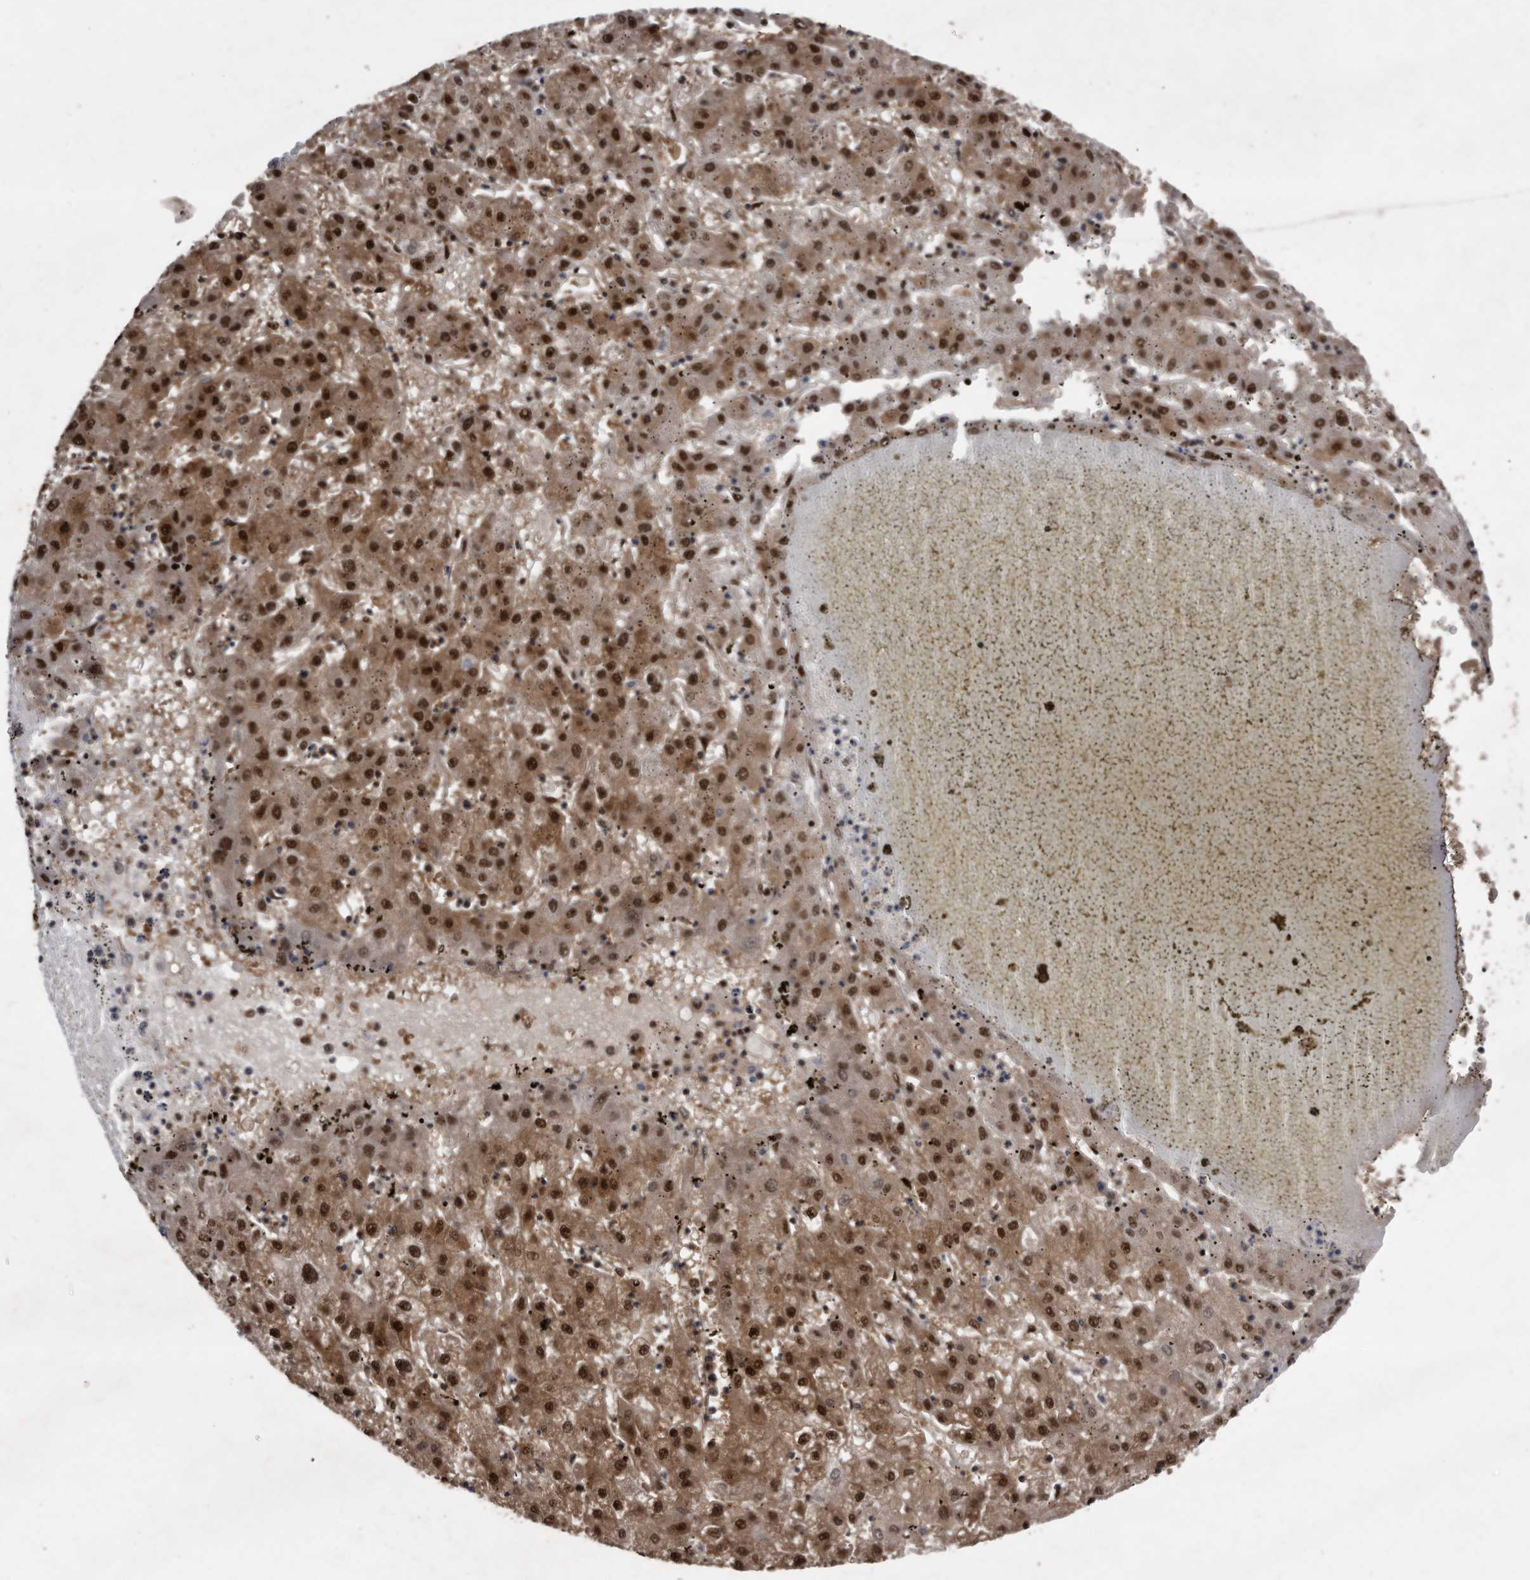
{"staining": {"intensity": "strong", "quantity": ">75%", "location": "cytoplasmic/membranous,nuclear"}, "tissue": "liver cancer", "cell_type": "Tumor cells", "image_type": "cancer", "snomed": [{"axis": "morphology", "description": "Carcinoma, Hepatocellular, NOS"}, {"axis": "topography", "description": "Liver"}], "caption": "Immunohistochemical staining of liver cancer demonstrates high levels of strong cytoplasmic/membranous and nuclear staining in about >75% of tumor cells. (DAB (3,3'-diaminobenzidine) = brown stain, brightfield microscopy at high magnification).", "gene": "RAD23B", "patient": {"sex": "male", "age": 72}}